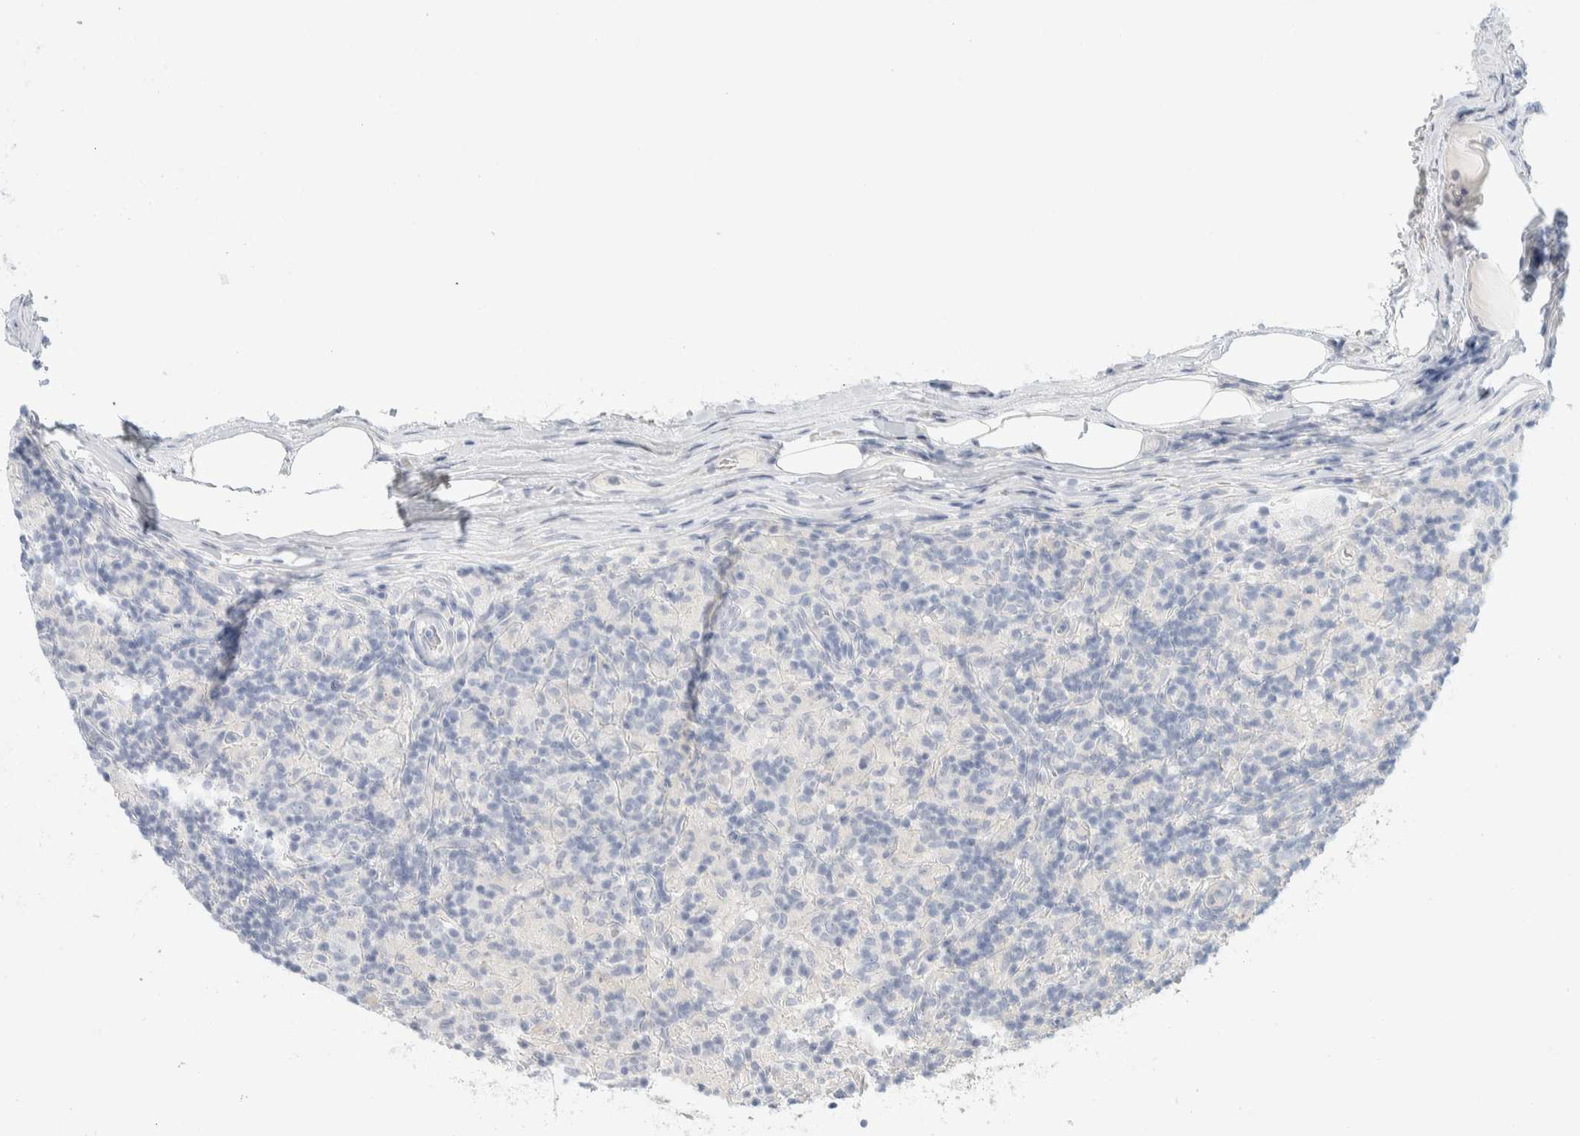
{"staining": {"intensity": "negative", "quantity": "none", "location": "none"}, "tissue": "lymphoma", "cell_type": "Tumor cells", "image_type": "cancer", "snomed": [{"axis": "morphology", "description": "Hodgkin's disease, NOS"}, {"axis": "topography", "description": "Lymph node"}], "caption": "Immunohistochemistry (IHC) micrograph of lymphoma stained for a protein (brown), which reveals no positivity in tumor cells.", "gene": "ATCAY", "patient": {"sex": "male", "age": 70}}